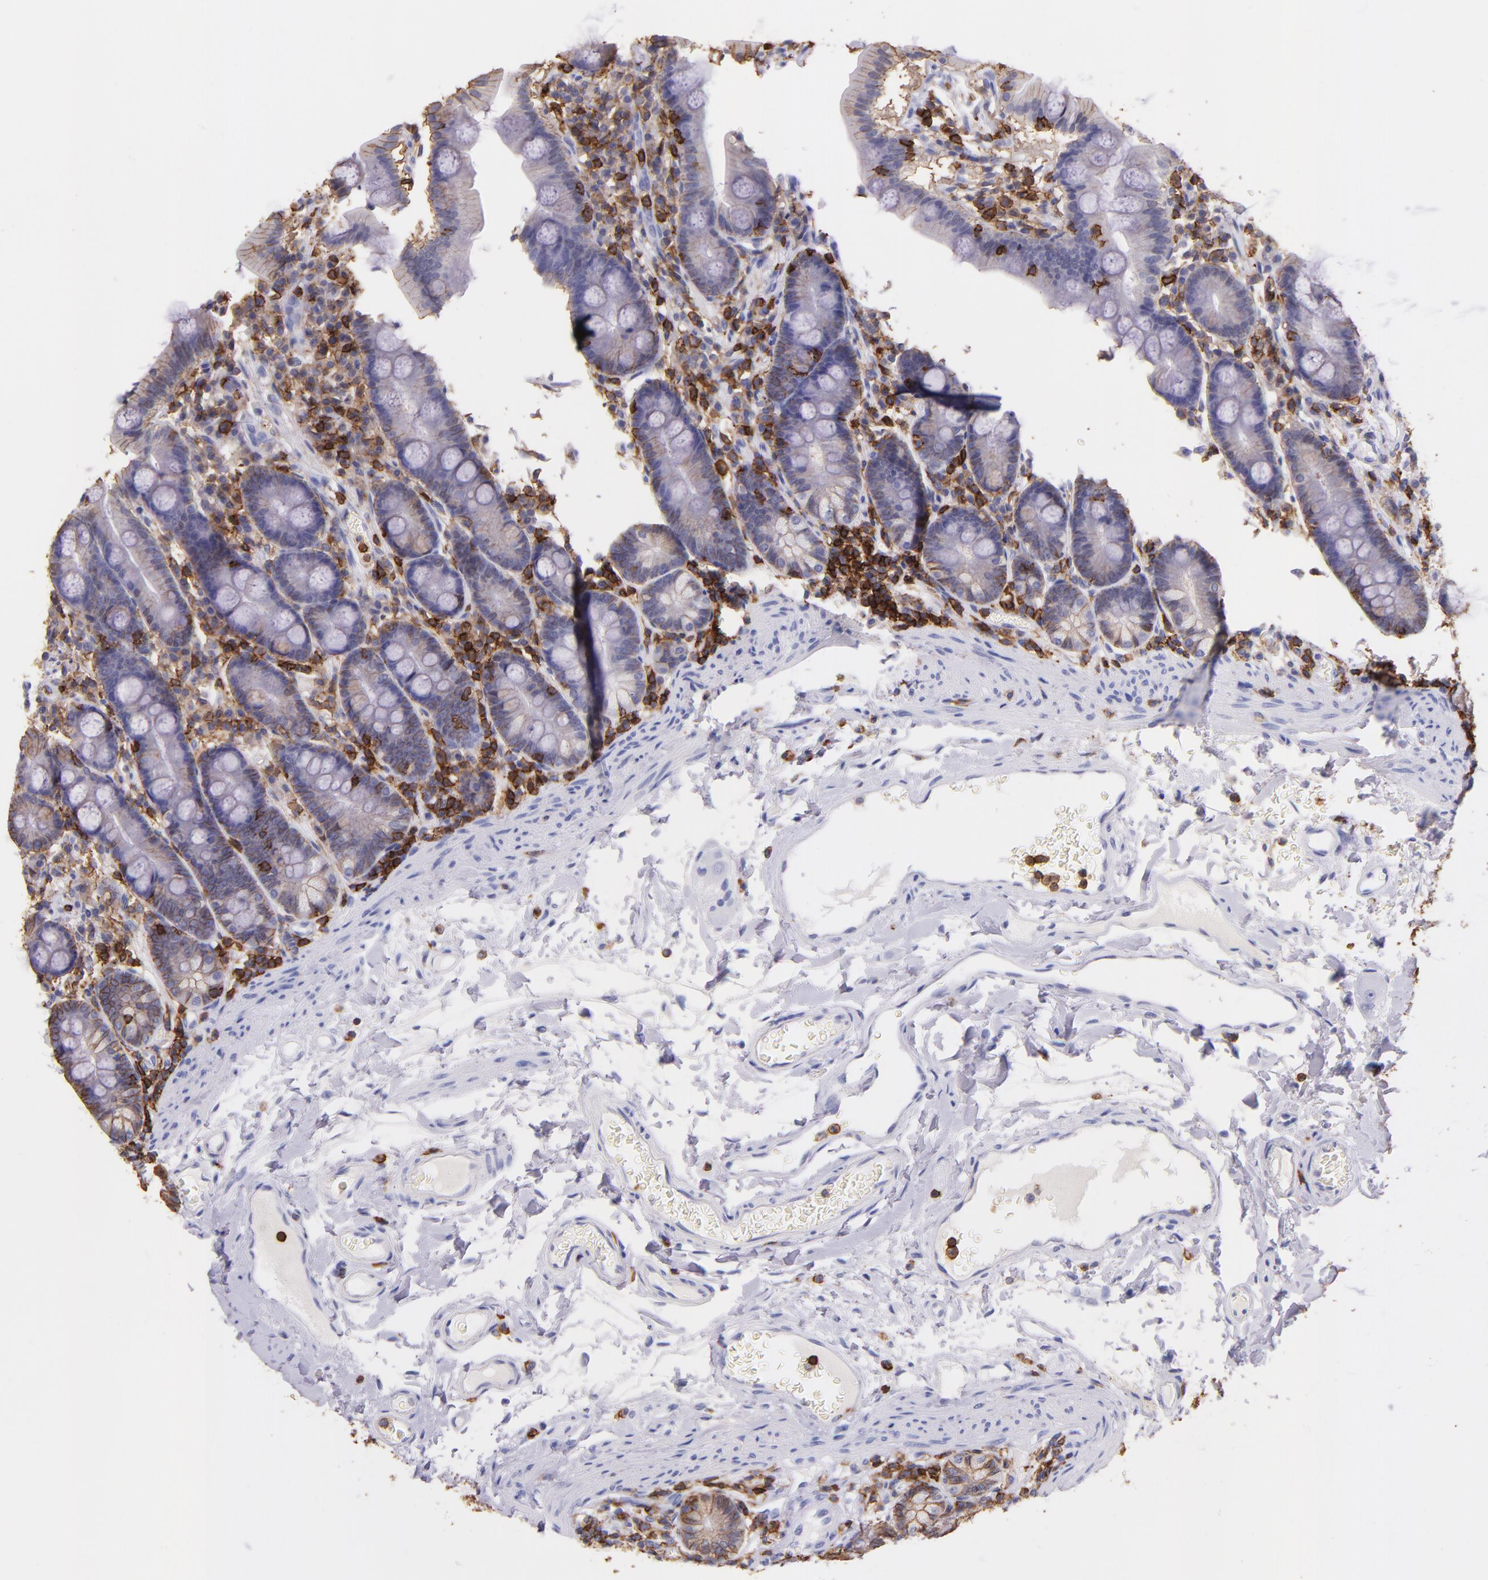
{"staining": {"intensity": "weak", "quantity": "<25%", "location": "cytoplasmic/membranous"}, "tissue": "duodenum", "cell_type": "Glandular cells", "image_type": "normal", "snomed": [{"axis": "morphology", "description": "Normal tissue, NOS"}, {"axis": "topography", "description": "Duodenum"}], "caption": "Benign duodenum was stained to show a protein in brown. There is no significant staining in glandular cells.", "gene": "SPN", "patient": {"sex": "male", "age": 50}}